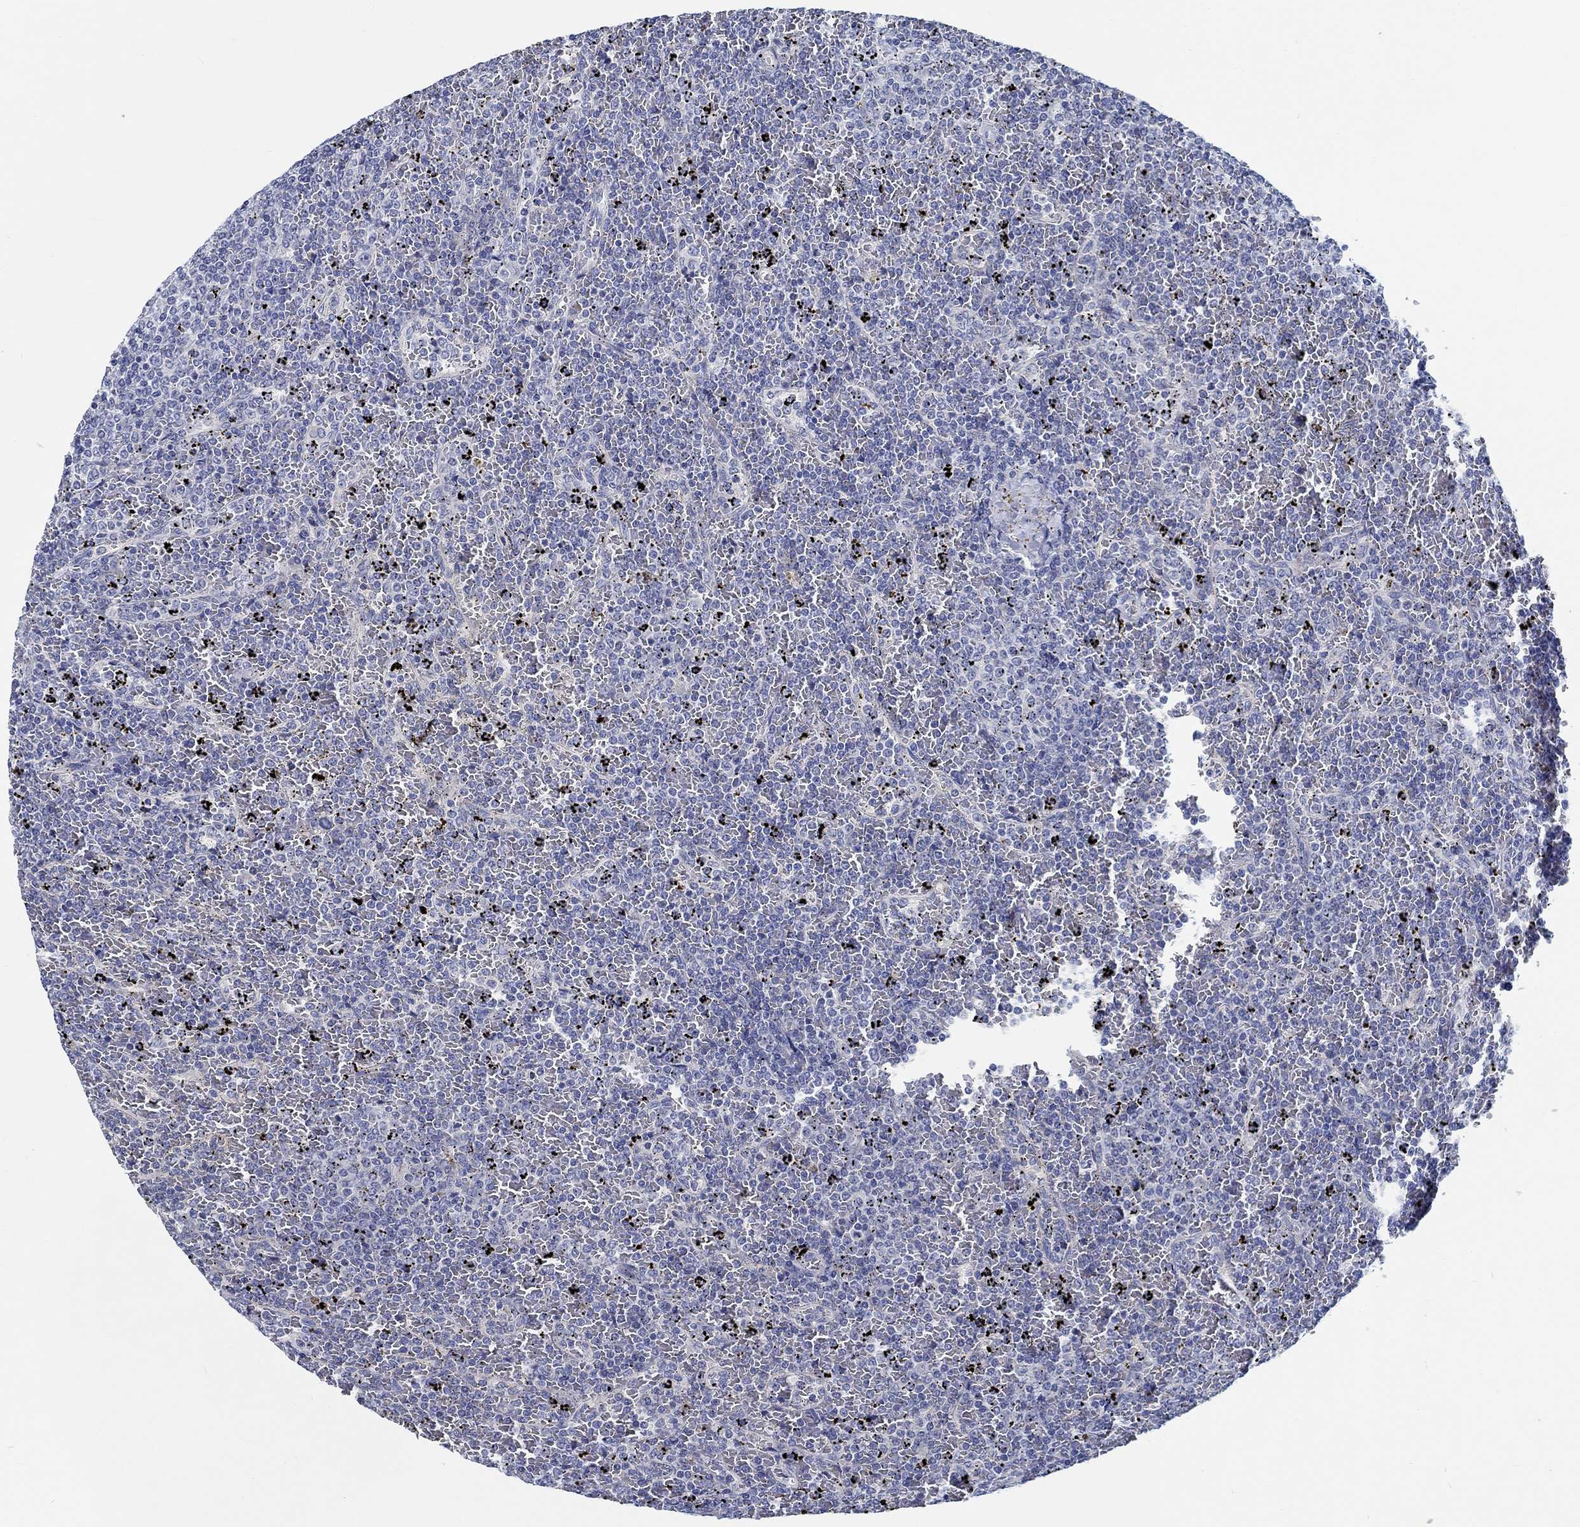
{"staining": {"intensity": "negative", "quantity": "none", "location": "none"}, "tissue": "lymphoma", "cell_type": "Tumor cells", "image_type": "cancer", "snomed": [{"axis": "morphology", "description": "Malignant lymphoma, non-Hodgkin's type, Low grade"}, {"axis": "topography", "description": "Spleen"}], "caption": "Immunohistochemical staining of human malignant lymphoma, non-Hodgkin's type (low-grade) exhibits no significant positivity in tumor cells.", "gene": "MYBPC1", "patient": {"sex": "female", "age": 77}}